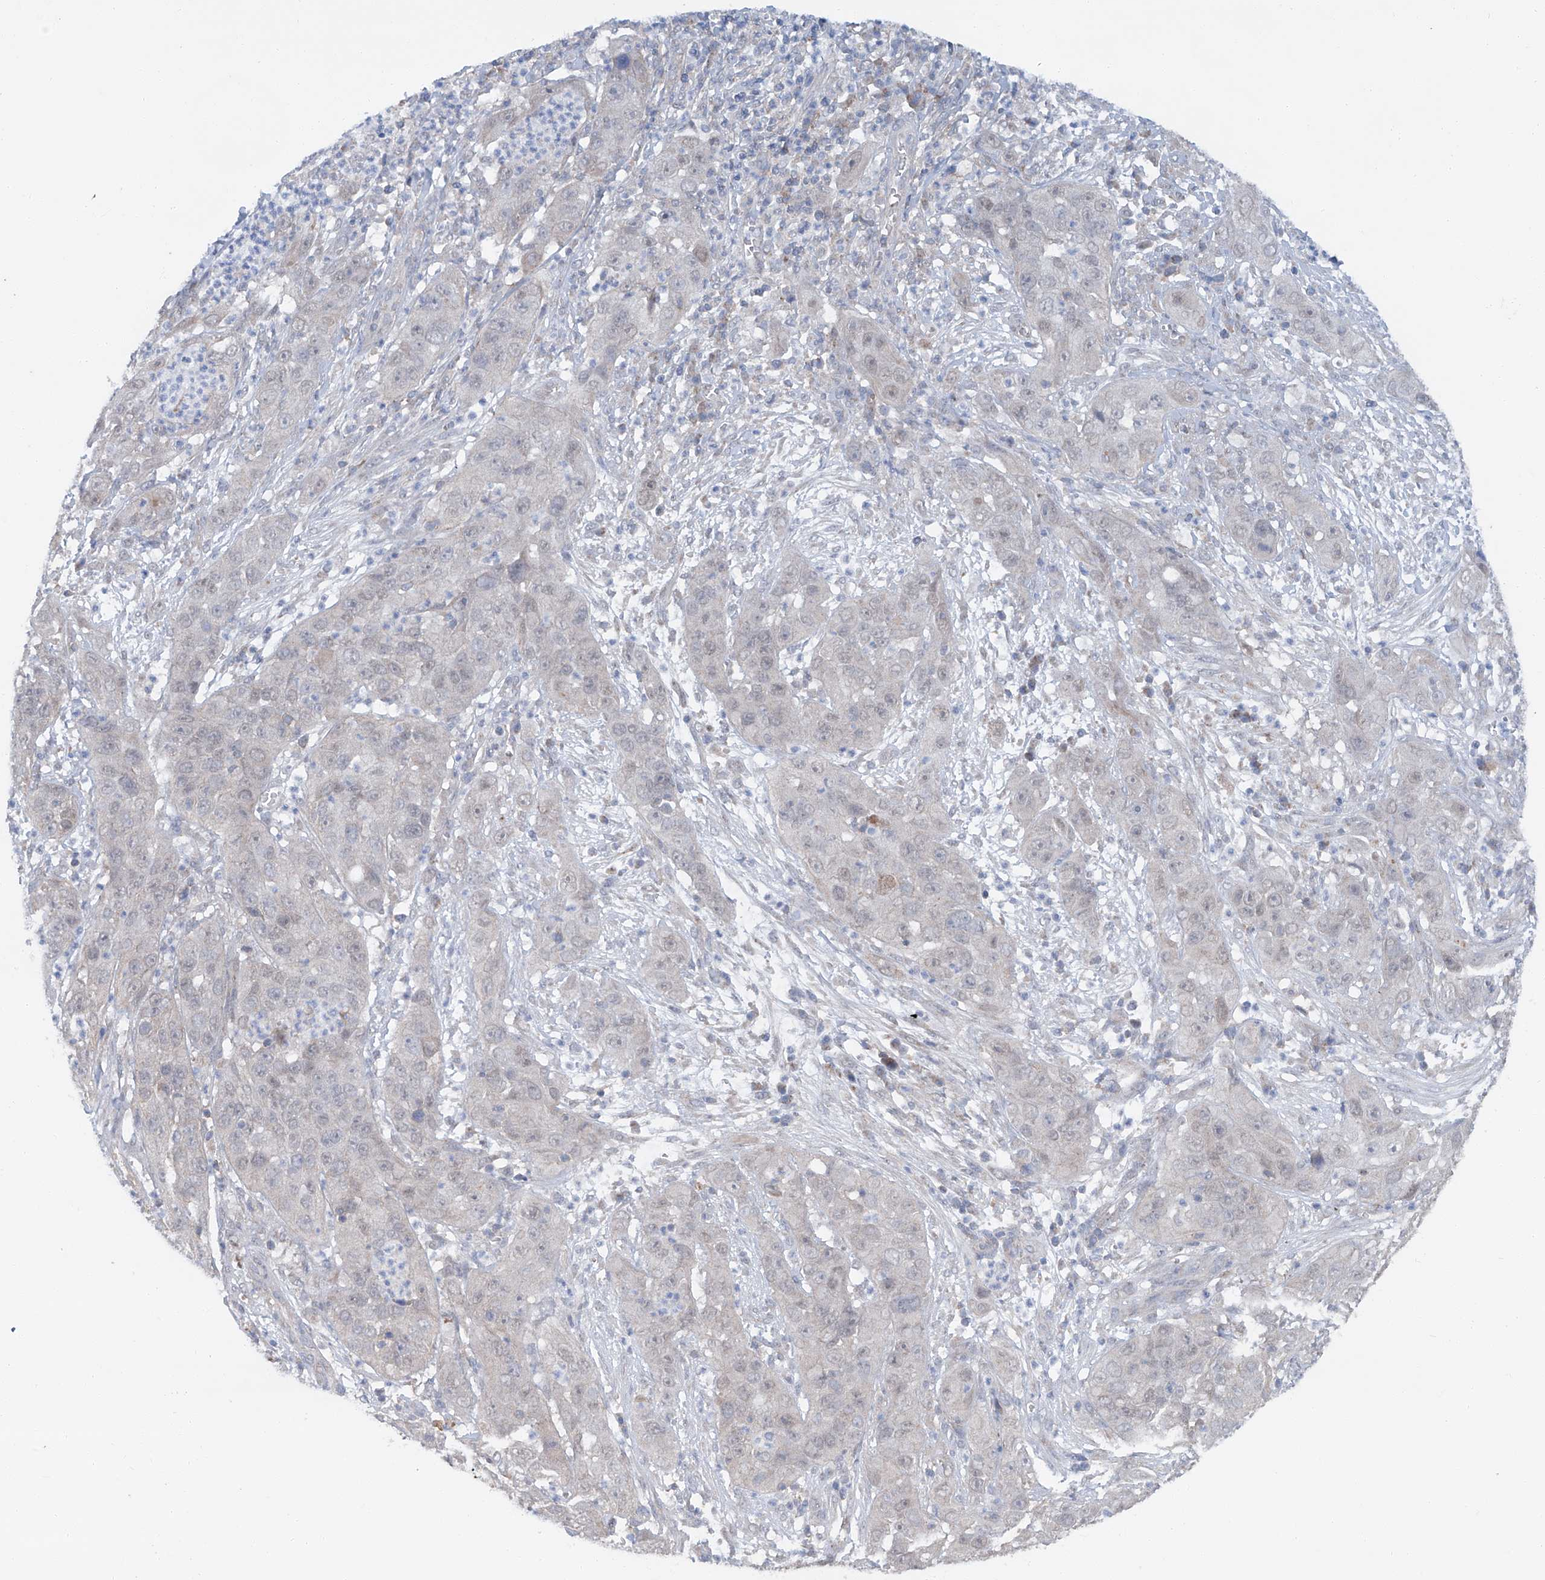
{"staining": {"intensity": "negative", "quantity": "none", "location": "none"}, "tissue": "cervical cancer", "cell_type": "Tumor cells", "image_type": "cancer", "snomed": [{"axis": "morphology", "description": "Squamous cell carcinoma, NOS"}, {"axis": "topography", "description": "Cervix"}], "caption": "This is a photomicrograph of immunohistochemistry staining of cervical cancer (squamous cell carcinoma), which shows no positivity in tumor cells.", "gene": "SIX4", "patient": {"sex": "female", "age": 32}}